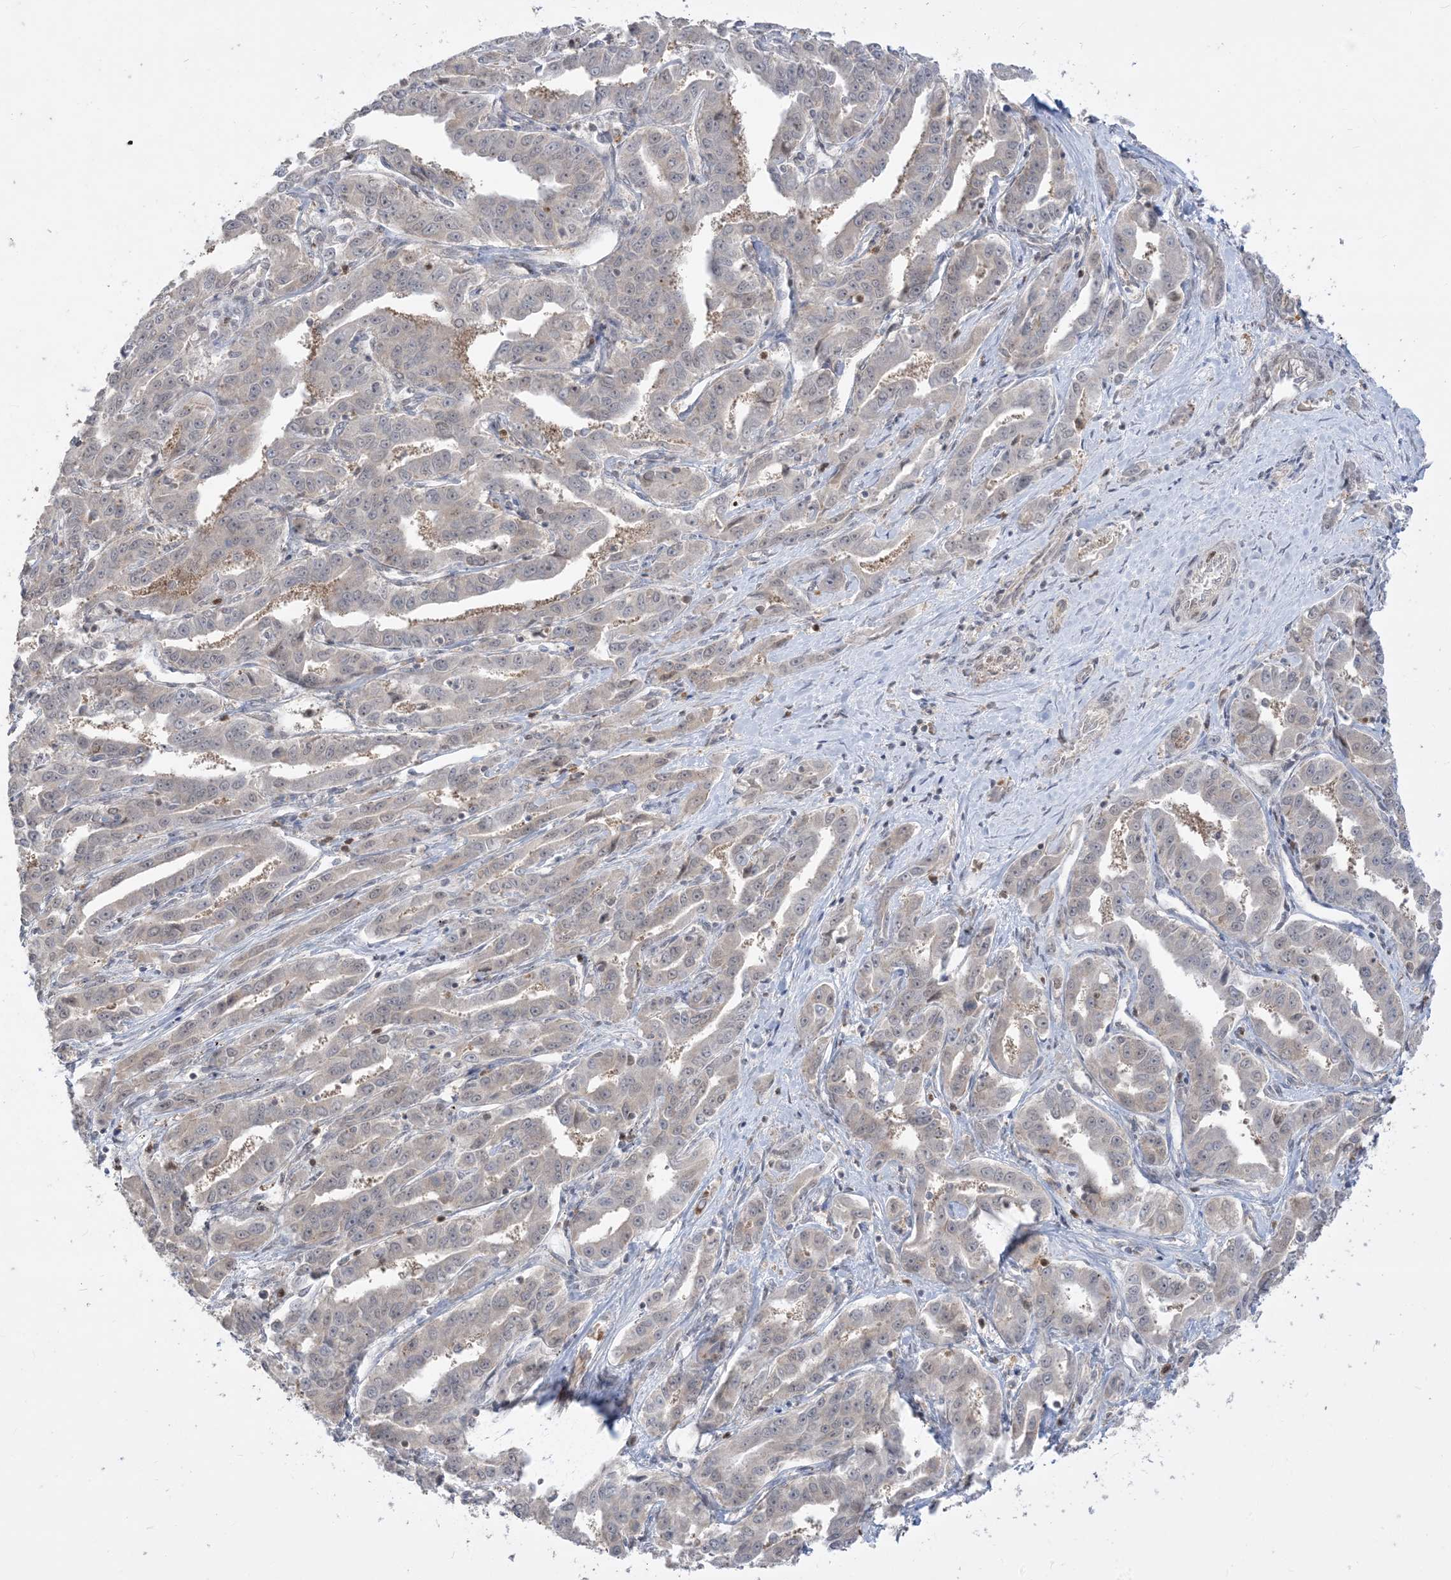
{"staining": {"intensity": "negative", "quantity": "none", "location": "none"}, "tissue": "liver cancer", "cell_type": "Tumor cells", "image_type": "cancer", "snomed": [{"axis": "morphology", "description": "Cholangiocarcinoma"}, {"axis": "topography", "description": "Liver"}], "caption": "The image shows no staining of tumor cells in liver cancer (cholangiocarcinoma). Nuclei are stained in blue.", "gene": "KANSL3", "patient": {"sex": "male", "age": 59}}